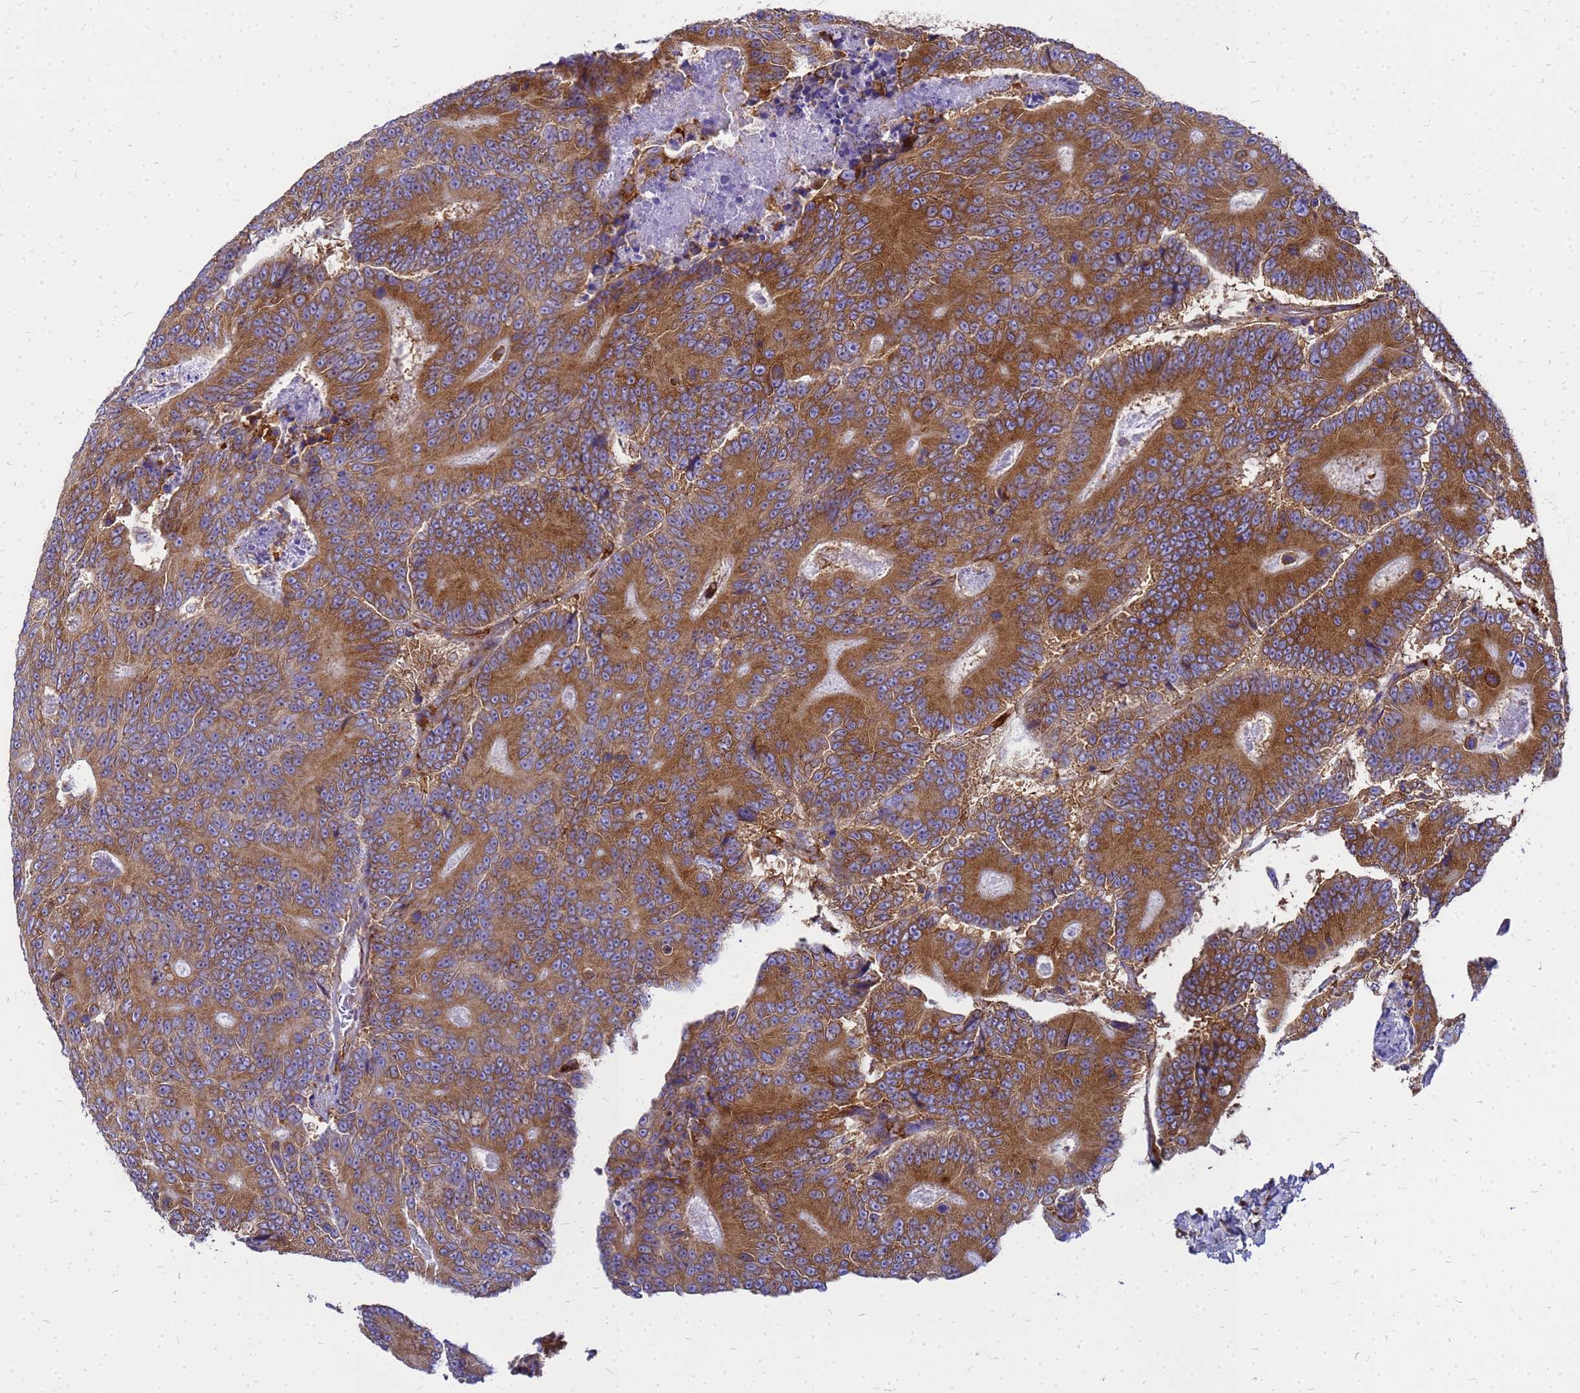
{"staining": {"intensity": "strong", "quantity": ">75%", "location": "cytoplasmic/membranous"}, "tissue": "colorectal cancer", "cell_type": "Tumor cells", "image_type": "cancer", "snomed": [{"axis": "morphology", "description": "Adenocarcinoma, NOS"}, {"axis": "topography", "description": "Colon"}], "caption": "This is an image of IHC staining of colorectal adenocarcinoma, which shows strong positivity in the cytoplasmic/membranous of tumor cells.", "gene": "EEF1D", "patient": {"sex": "male", "age": 83}}